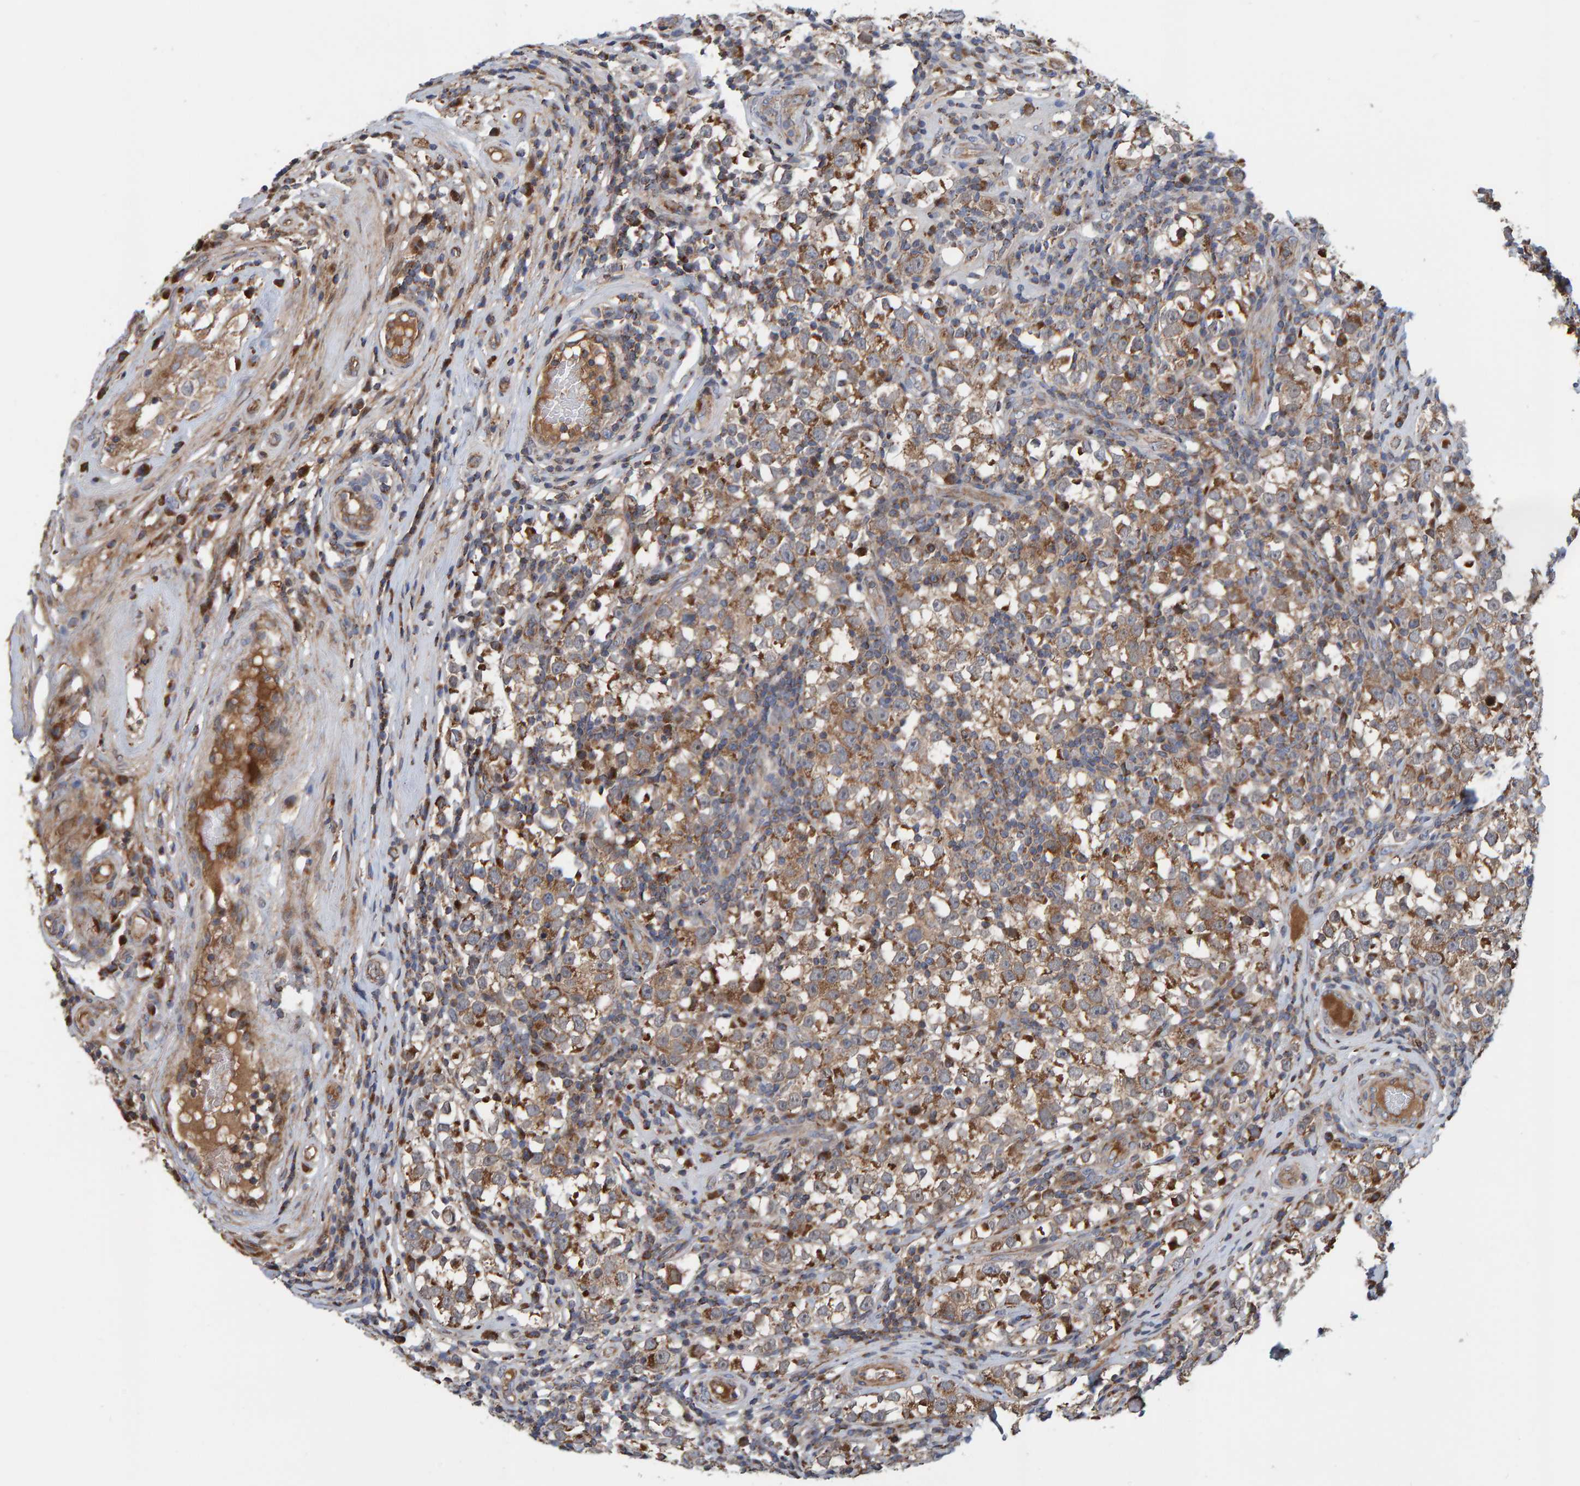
{"staining": {"intensity": "moderate", "quantity": ">75%", "location": "cytoplasmic/membranous"}, "tissue": "testis cancer", "cell_type": "Tumor cells", "image_type": "cancer", "snomed": [{"axis": "morphology", "description": "Normal tissue, NOS"}, {"axis": "morphology", "description": "Seminoma, NOS"}, {"axis": "topography", "description": "Testis"}], "caption": "Testis cancer (seminoma) stained with DAB immunohistochemistry (IHC) reveals medium levels of moderate cytoplasmic/membranous expression in approximately >75% of tumor cells. The staining was performed using DAB, with brown indicating positive protein expression. Nuclei are stained blue with hematoxylin.", "gene": "KIAA0753", "patient": {"sex": "male", "age": 43}}